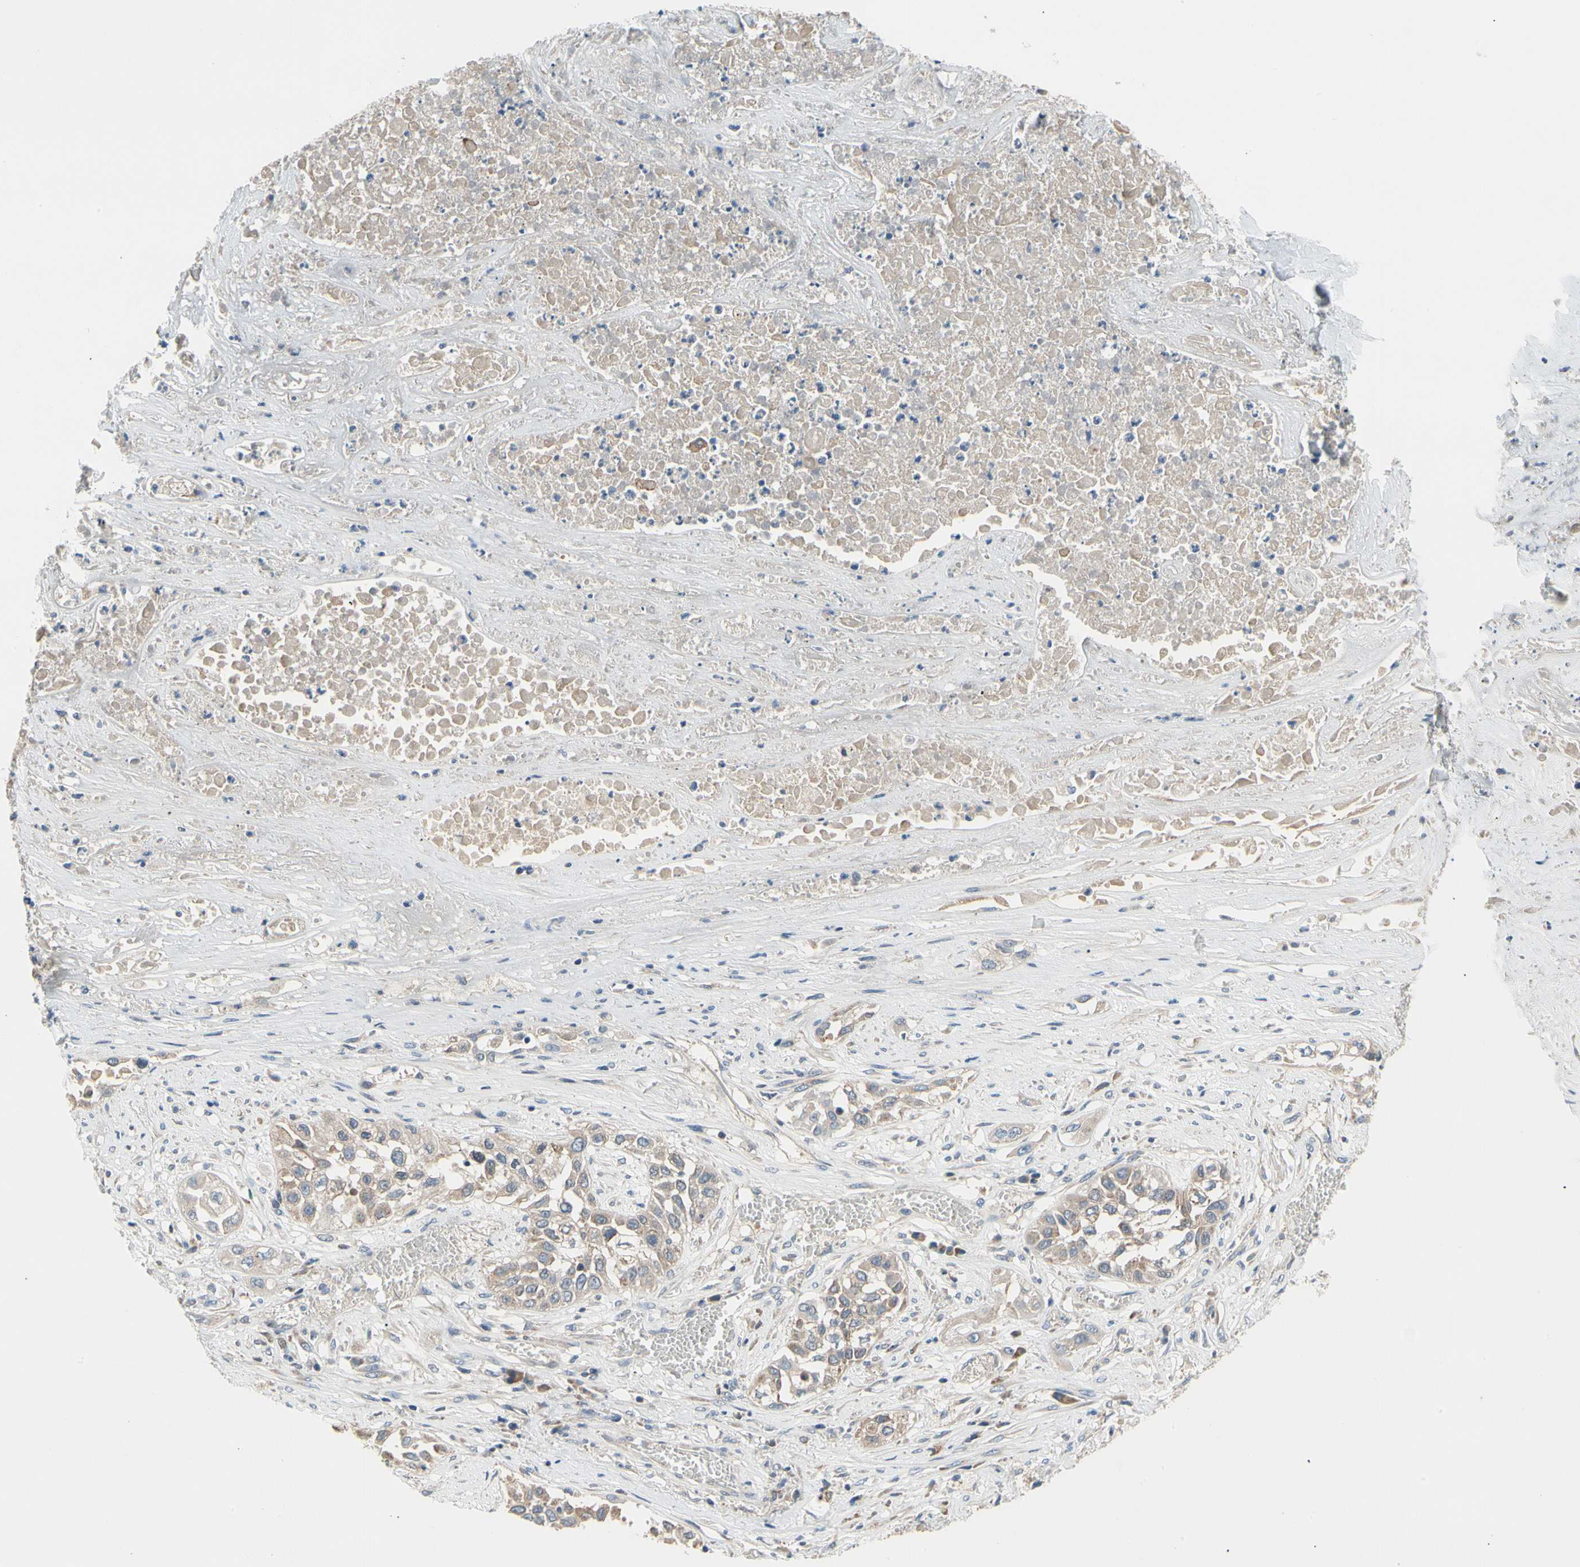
{"staining": {"intensity": "weak", "quantity": ">75%", "location": "cytoplasmic/membranous"}, "tissue": "lung cancer", "cell_type": "Tumor cells", "image_type": "cancer", "snomed": [{"axis": "morphology", "description": "Squamous cell carcinoma, NOS"}, {"axis": "topography", "description": "Lung"}], "caption": "Squamous cell carcinoma (lung) stained with a brown dye shows weak cytoplasmic/membranous positive positivity in approximately >75% of tumor cells.", "gene": "NFASC", "patient": {"sex": "male", "age": 71}}